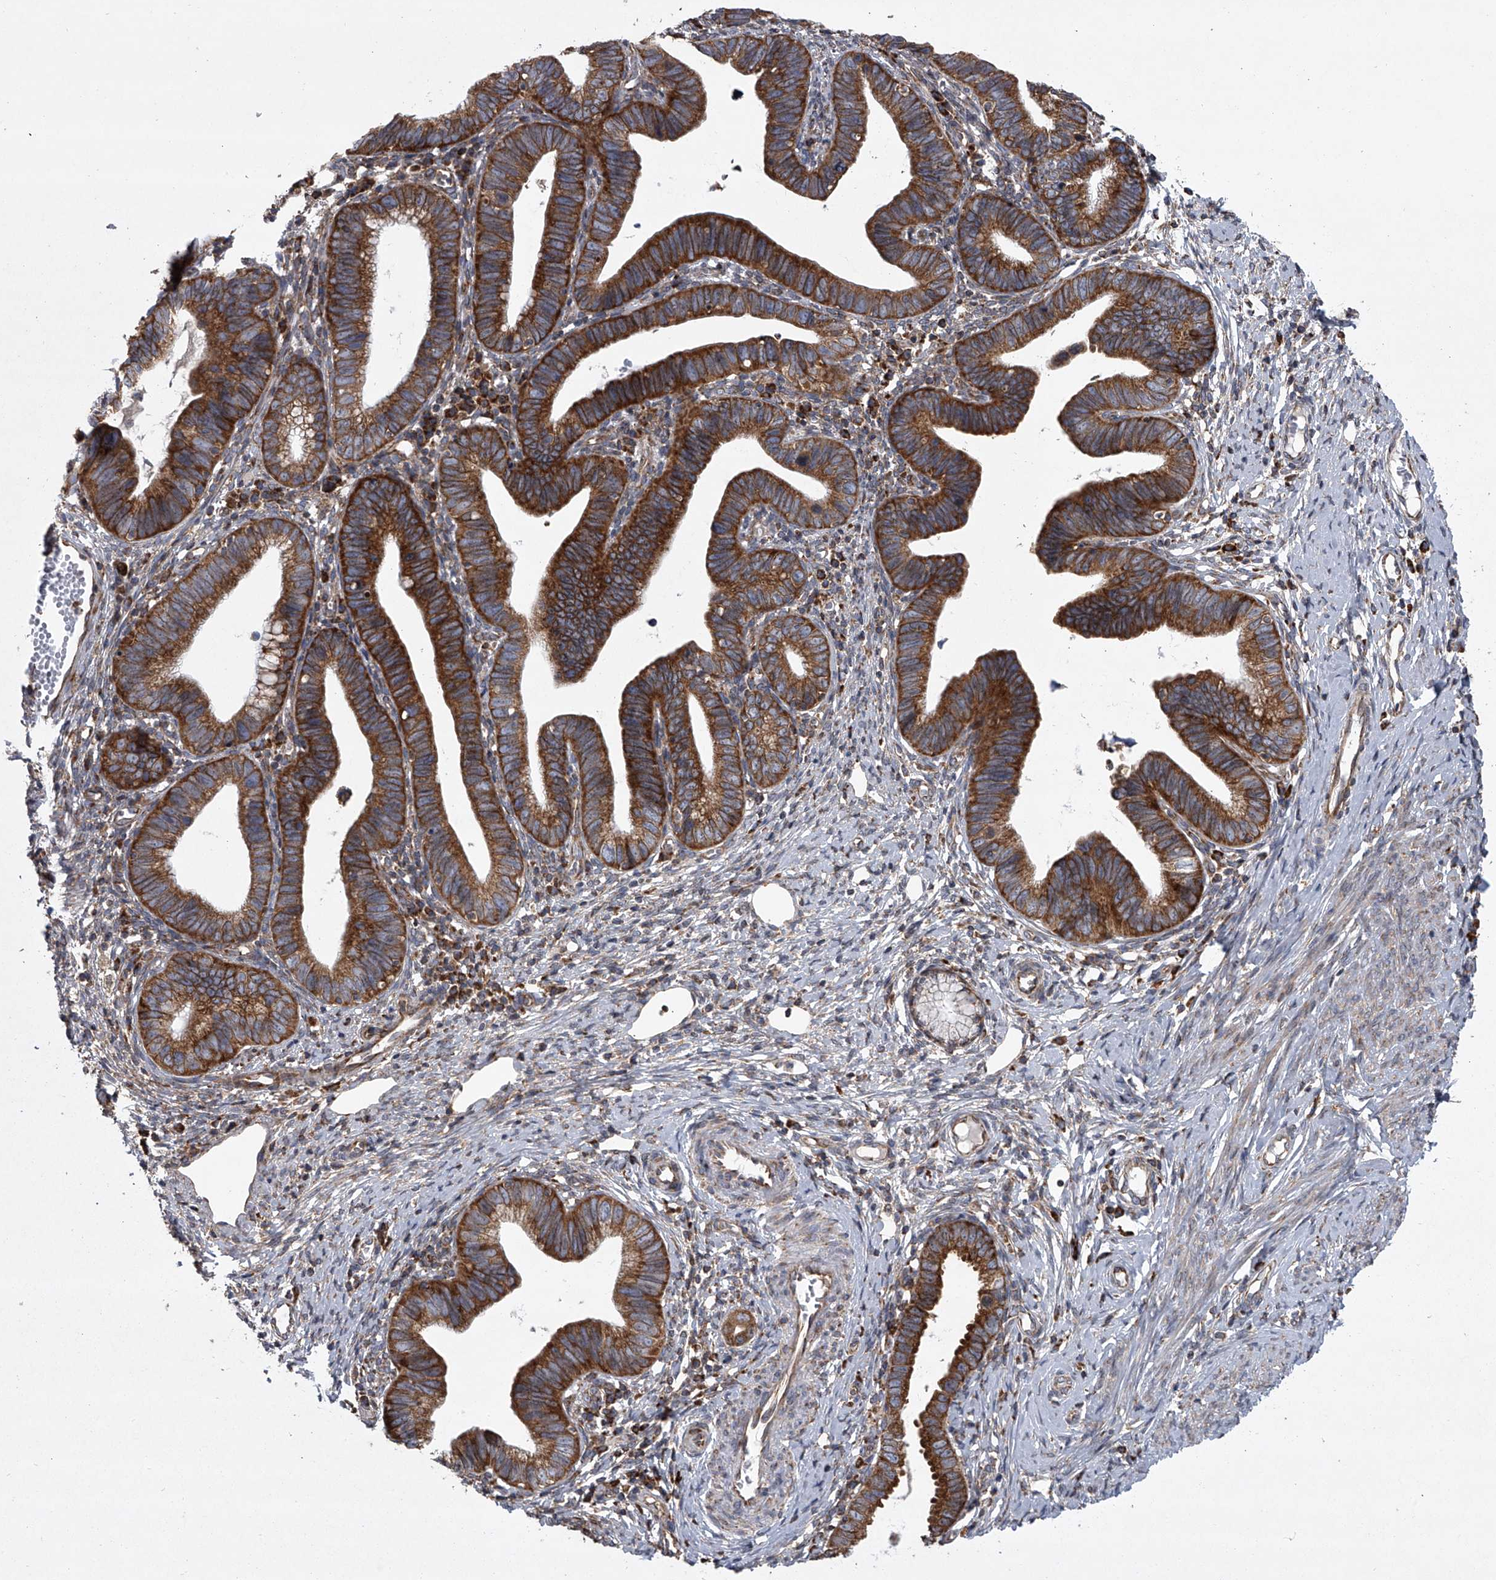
{"staining": {"intensity": "strong", "quantity": ">75%", "location": "cytoplasmic/membranous"}, "tissue": "cervical cancer", "cell_type": "Tumor cells", "image_type": "cancer", "snomed": [{"axis": "morphology", "description": "Adenocarcinoma, NOS"}, {"axis": "topography", "description": "Cervix"}], "caption": "Adenocarcinoma (cervical) stained for a protein (brown) reveals strong cytoplasmic/membranous positive expression in approximately >75% of tumor cells.", "gene": "ZC3H15", "patient": {"sex": "female", "age": 36}}